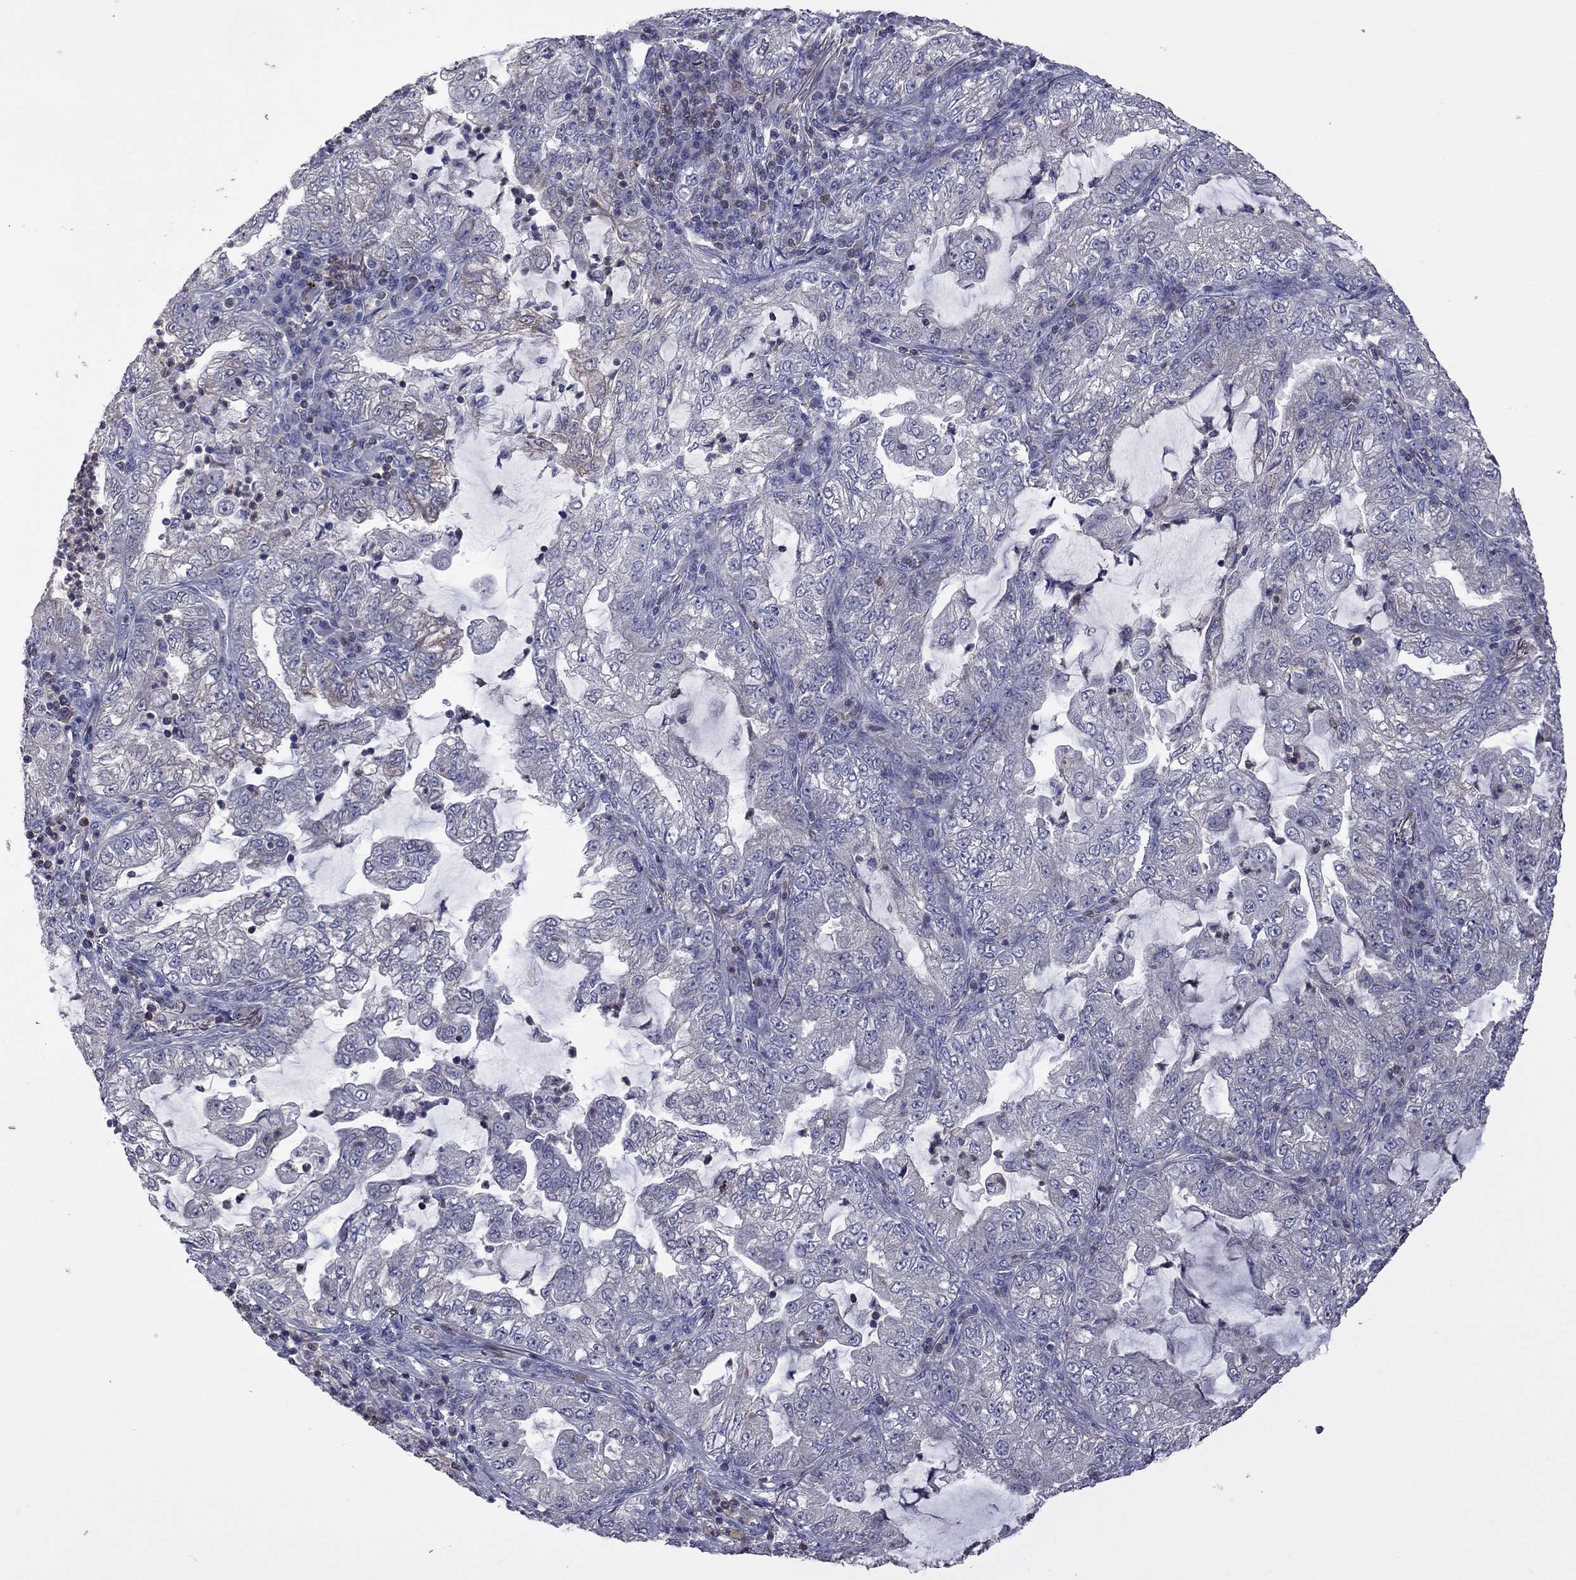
{"staining": {"intensity": "negative", "quantity": "none", "location": "none"}, "tissue": "lung cancer", "cell_type": "Tumor cells", "image_type": "cancer", "snomed": [{"axis": "morphology", "description": "Adenocarcinoma, NOS"}, {"axis": "topography", "description": "Lung"}], "caption": "Histopathology image shows no protein positivity in tumor cells of lung cancer tissue. (DAB immunohistochemistry visualized using brightfield microscopy, high magnification).", "gene": "IPCEF1", "patient": {"sex": "female", "age": 73}}